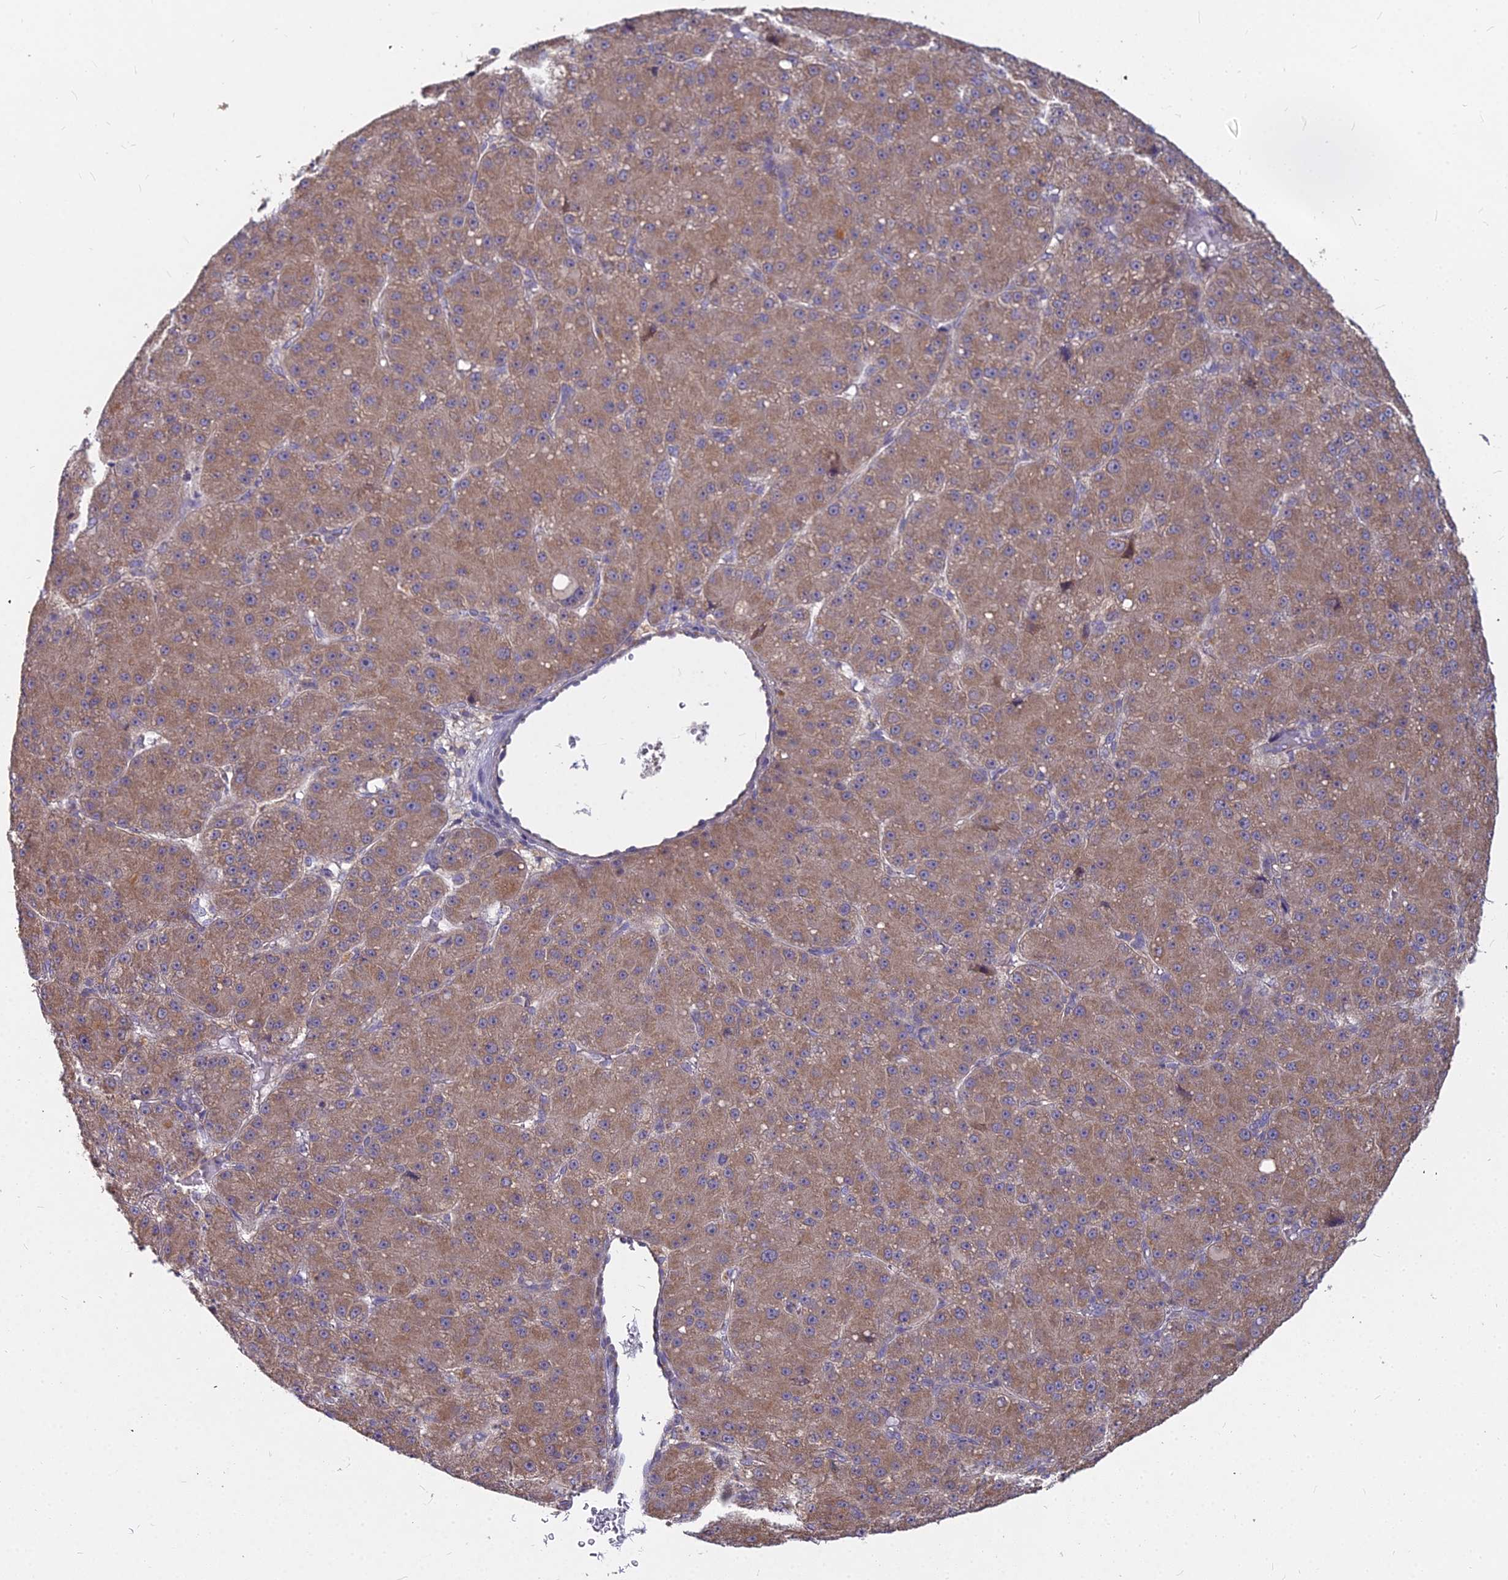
{"staining": {"intensity": "moderate", "quantity": ">75%", "location": "cytoplasmic/membranous"}, "tissue": "liver cancer", "cell_type": "Tumor cells", "image_type": "cancer", "snomed": [{"axis": "morphology", "description": "Carcinoma, Hepatocellular, NOS"}, {"axis": "topography", "description": "Liver"}], "caption": "Human hepatocellular carcinoma (liver) stained for a protein (brown) reveals moderate cytoplasmic/membranous positive expression in approximately >75% of tumor cells.", "gene": "MICU2", "patient": {"sex": "male", "age": 67}}